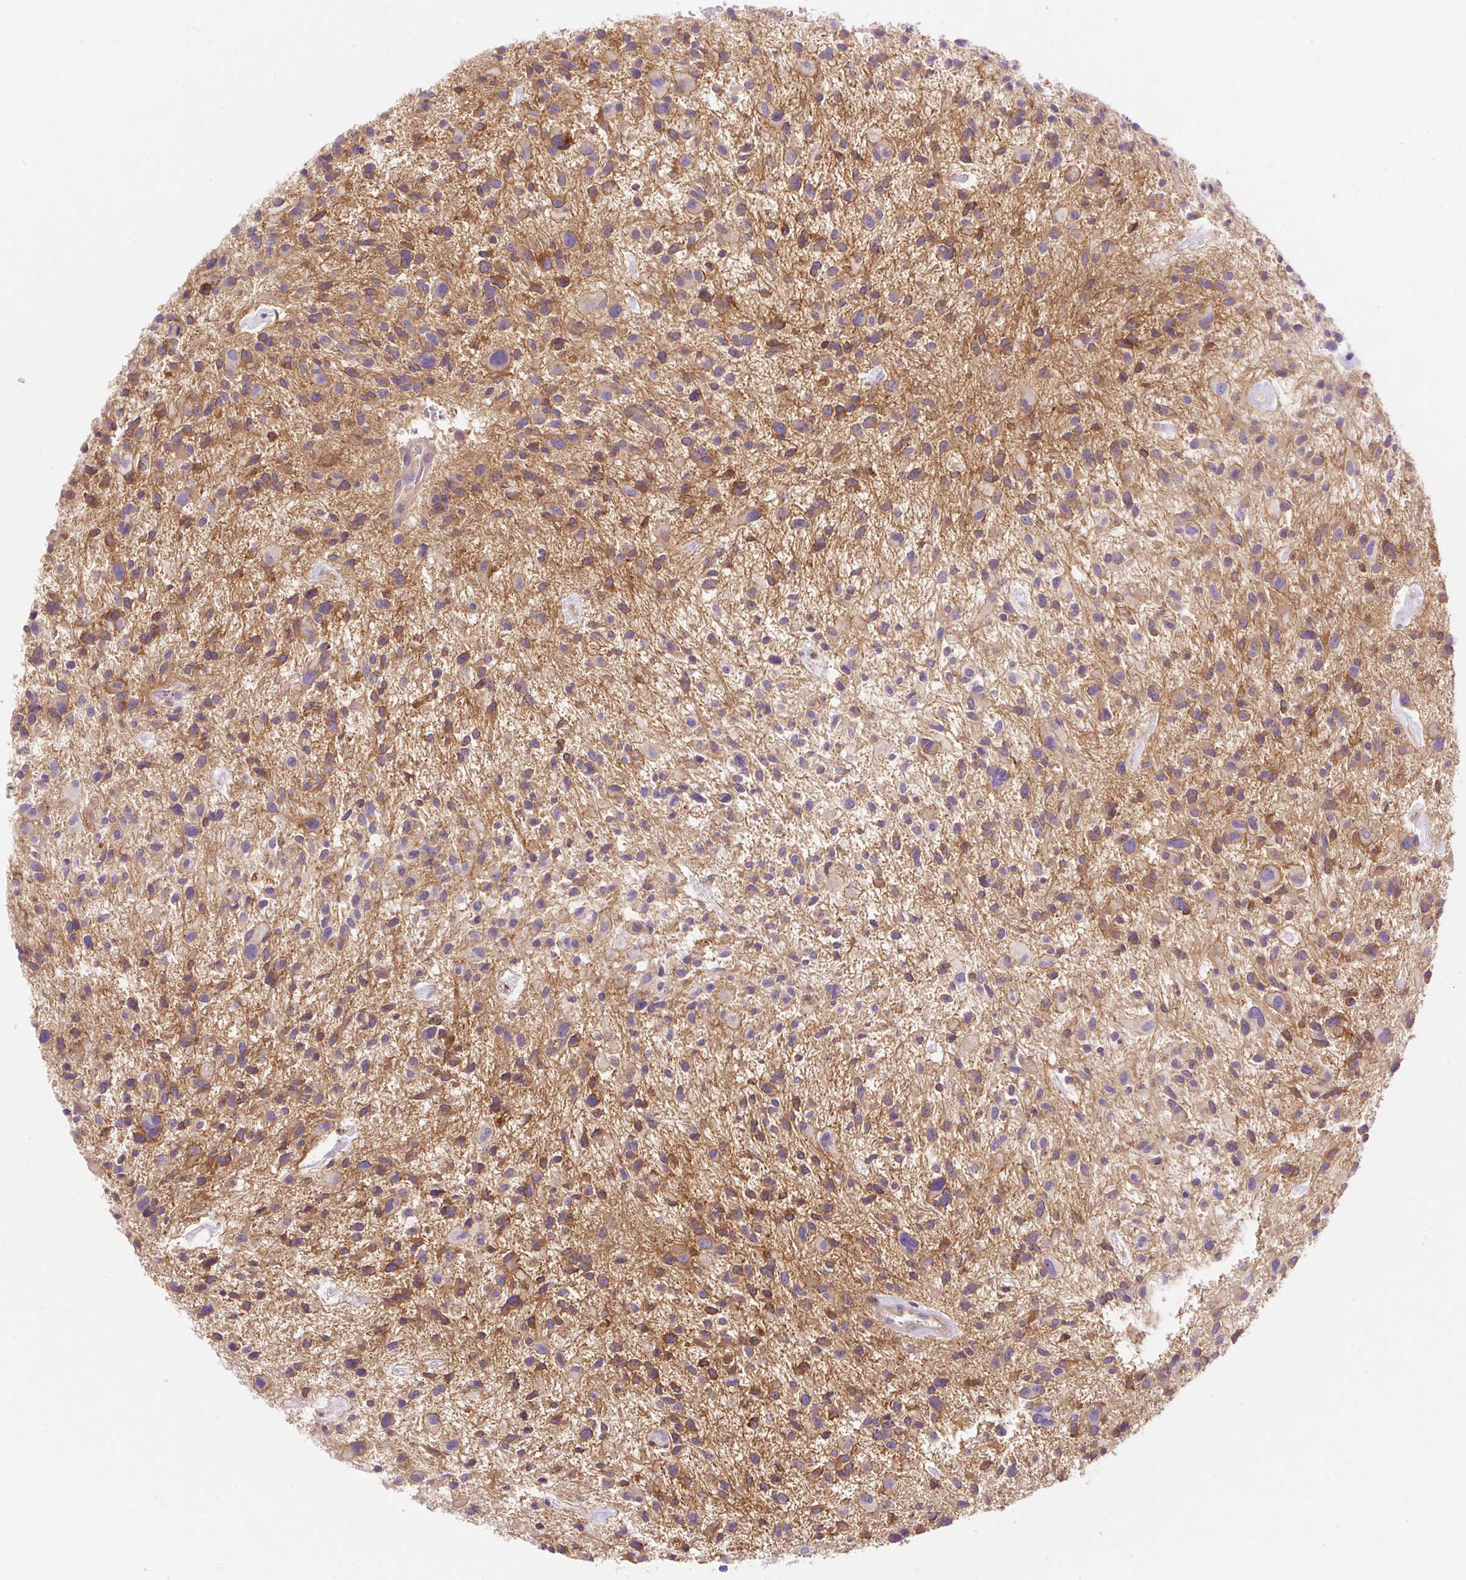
{"staining": {"intensity": "moderate", "quantity": "<25%", "location": "cytoplasmic/membranous"}, "tissue": "glioma", "cell_type": "Tumor cells", "image_type": "cancer", "snomed": [{"axis": "morphology", "description": "Glioma, malignant, High grade"}, {"axis": "topography", "description": "Brain"}], "caption": "Immunohistochemical staining of human glioma reveals low levels of moderate cytoplasmic/membranous protein staining in approximately <25% of tumor cells.", "gene": "OR4K15", "patient": {"sex": "male", "age": 47}}